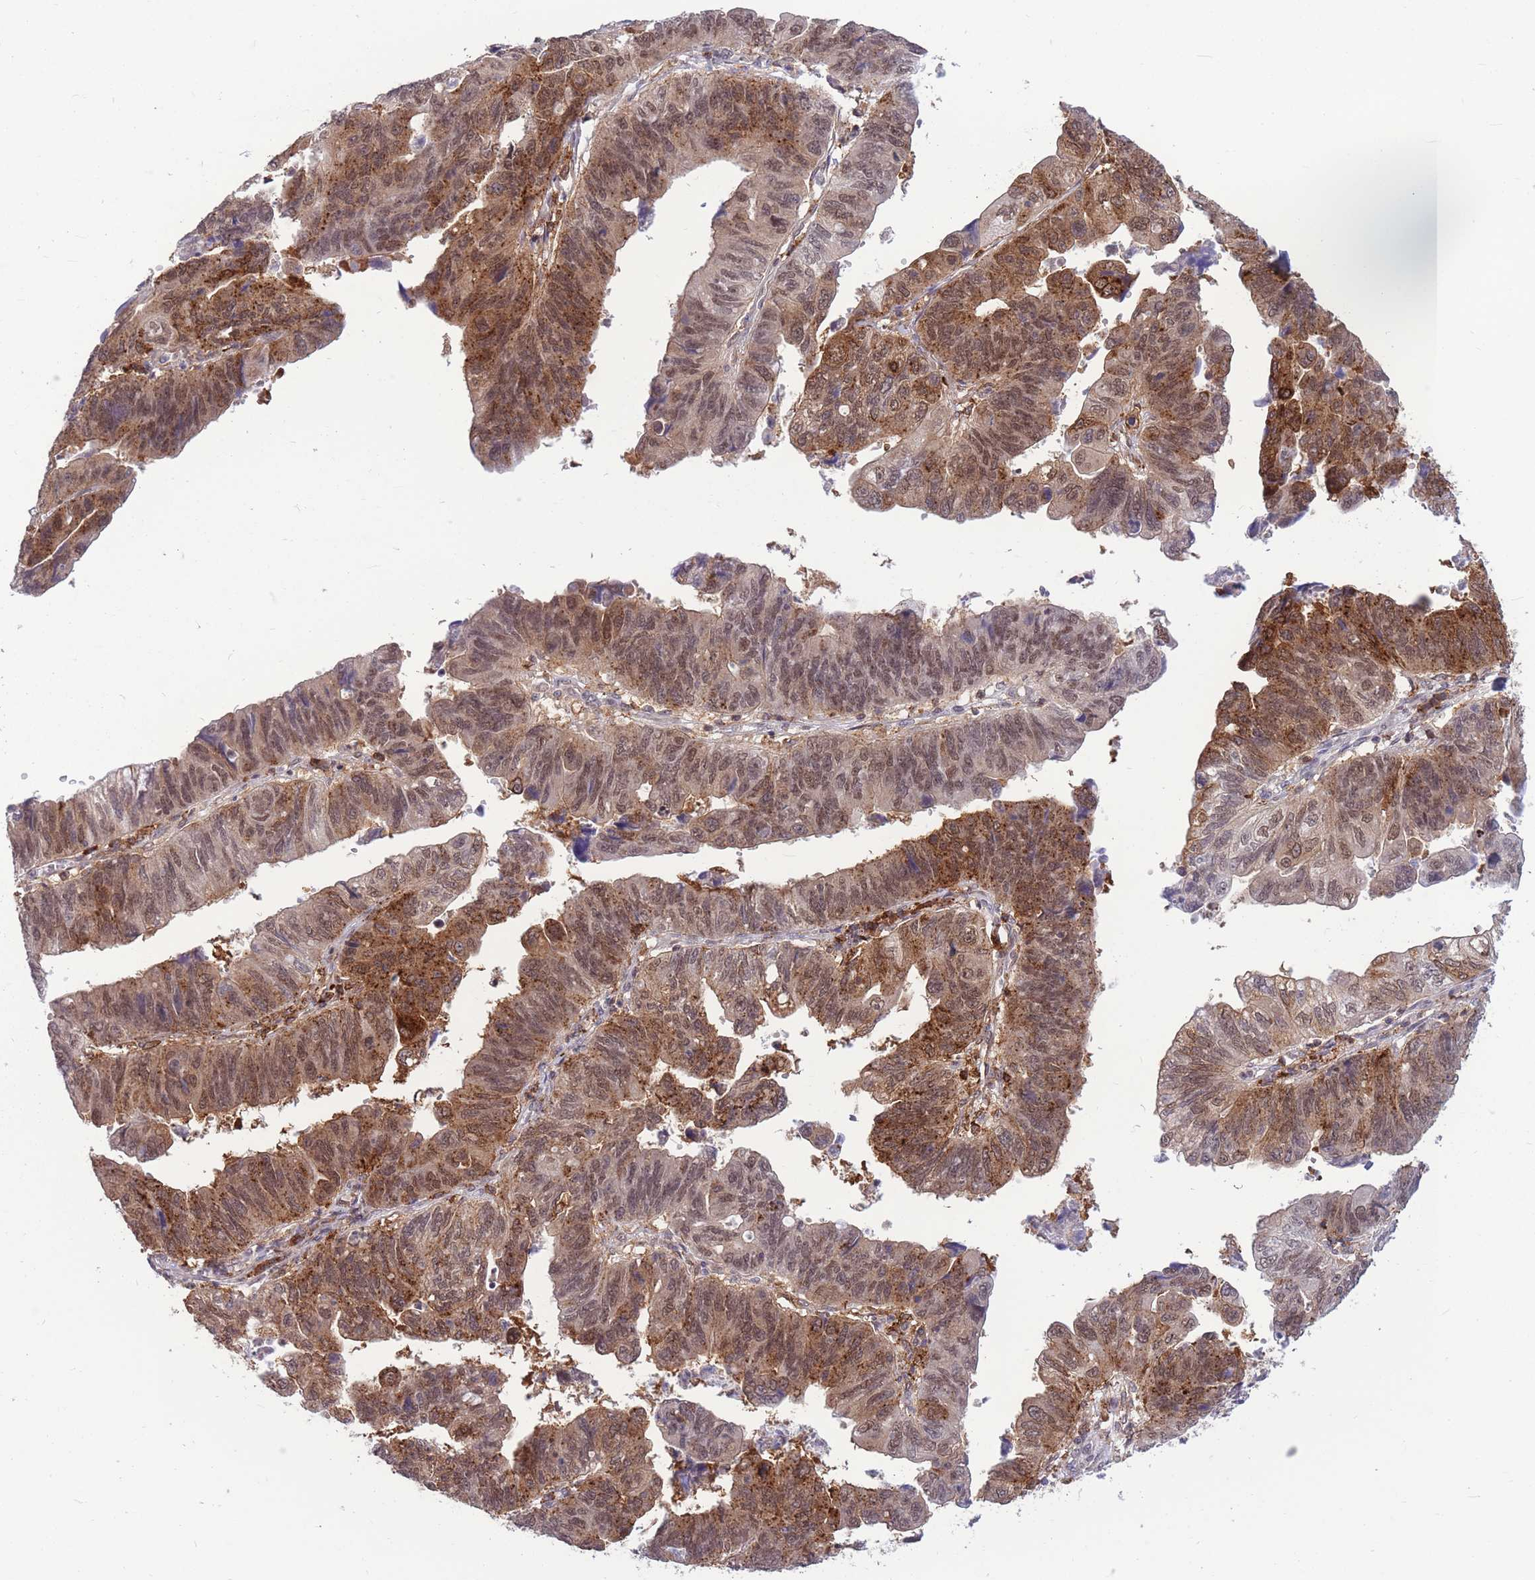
{"staining": {"intensity": "moderate", "quantity": ">75%", "location": "cytoplasmic/membranous,nuclear"}, "tissue": "stomach cancer", "cell_type": "Tumor cells", "image_type": "cancer", "snomed": [{"axis": "morphology", "description": "Adenocarcinoma, NOS"}, {"axis": "topography", "description": "Stomach"}], "caption": "Immunohistochemical staining of human stomach cancer (adenocarcinoma) demonstrates moderate cytoplasmic/membranous and nuclear protein staining in approximately >75% of tumor cells.", "gene": "TCF20", "patient": {"sex": "male", "age": 59}}